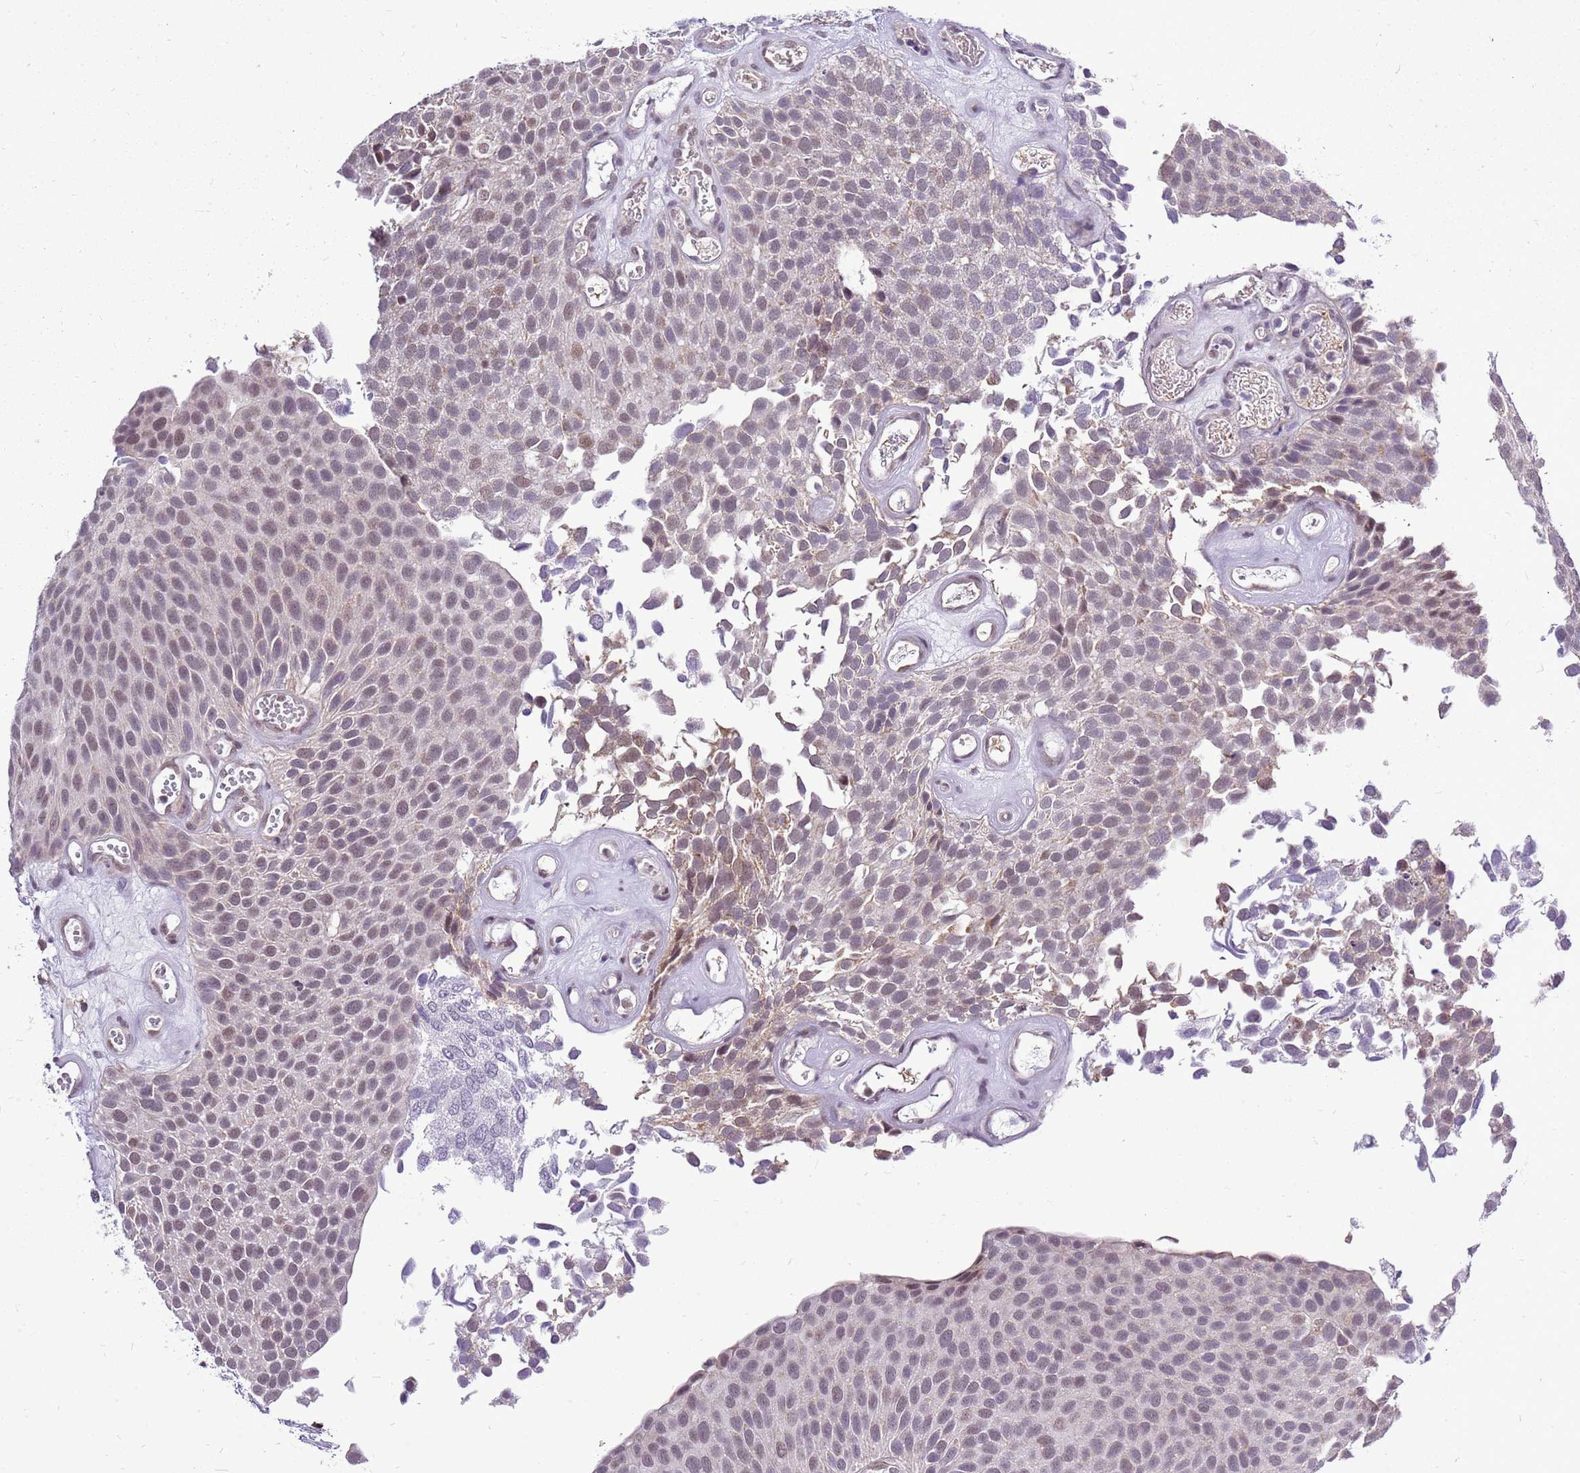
{"staining": {"intensity": "weak", "quantity": "25%-75%", "location": "nuclear"}, "tissue": "urothelial cancer", "cell_type": "Tumor cells", "image_type": "cancer", "snomed": [{"axis": "morphology", "description": "Urothelial carcinoma, Low grade"}, {"axis": "topography", "description": "Urinary bladder"}], "caption": "Approximately 25%-75% of tumor cells in urothelial cancer exhibit weak nuclear protein expression as visualized by brown immunohistochemical staining.", "gene": "CCDC166", "patient": {"sex": "male", "age": 89}}